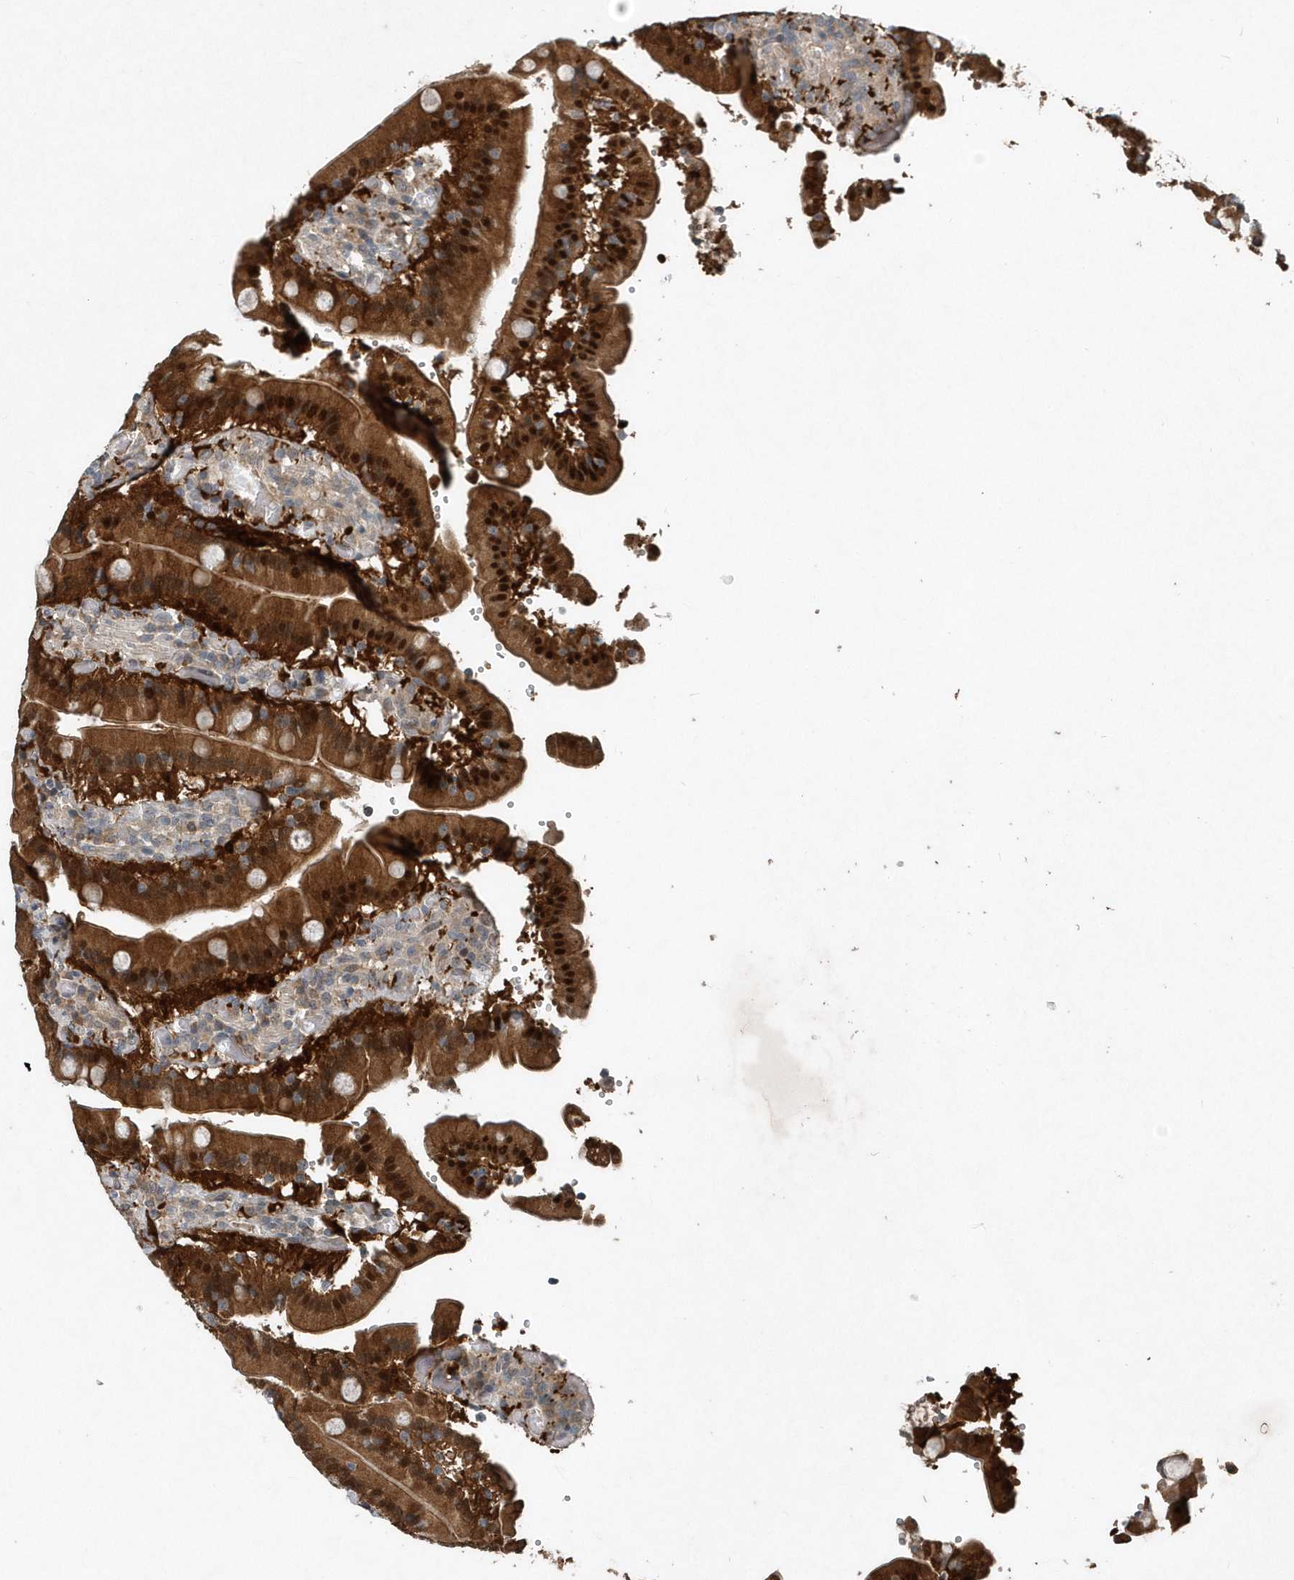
{"staining": {"intensity": "strong", "quantity": ">75%", "location": "cytoplasmic/membranous,nuclear"}, "tissue": "duodenum", "cell_type": "Glandular cells", "image_type": "normal", "snomed": [{"axis": "morphology", "description": "Normal tissue, NOS"}, {"axis": "topography", "description": "Duodenum"}], "caption": "Unremarkable duodenum displays strong cytoplasmic/membranous,nuclear positivity in about >75% of glandular cells, visualized by immunohistochemistry. (IHC, brightfield microscopy, high magnification).", "gene": "SCFD2", "patient": {"sex": "female", "age": 62}}